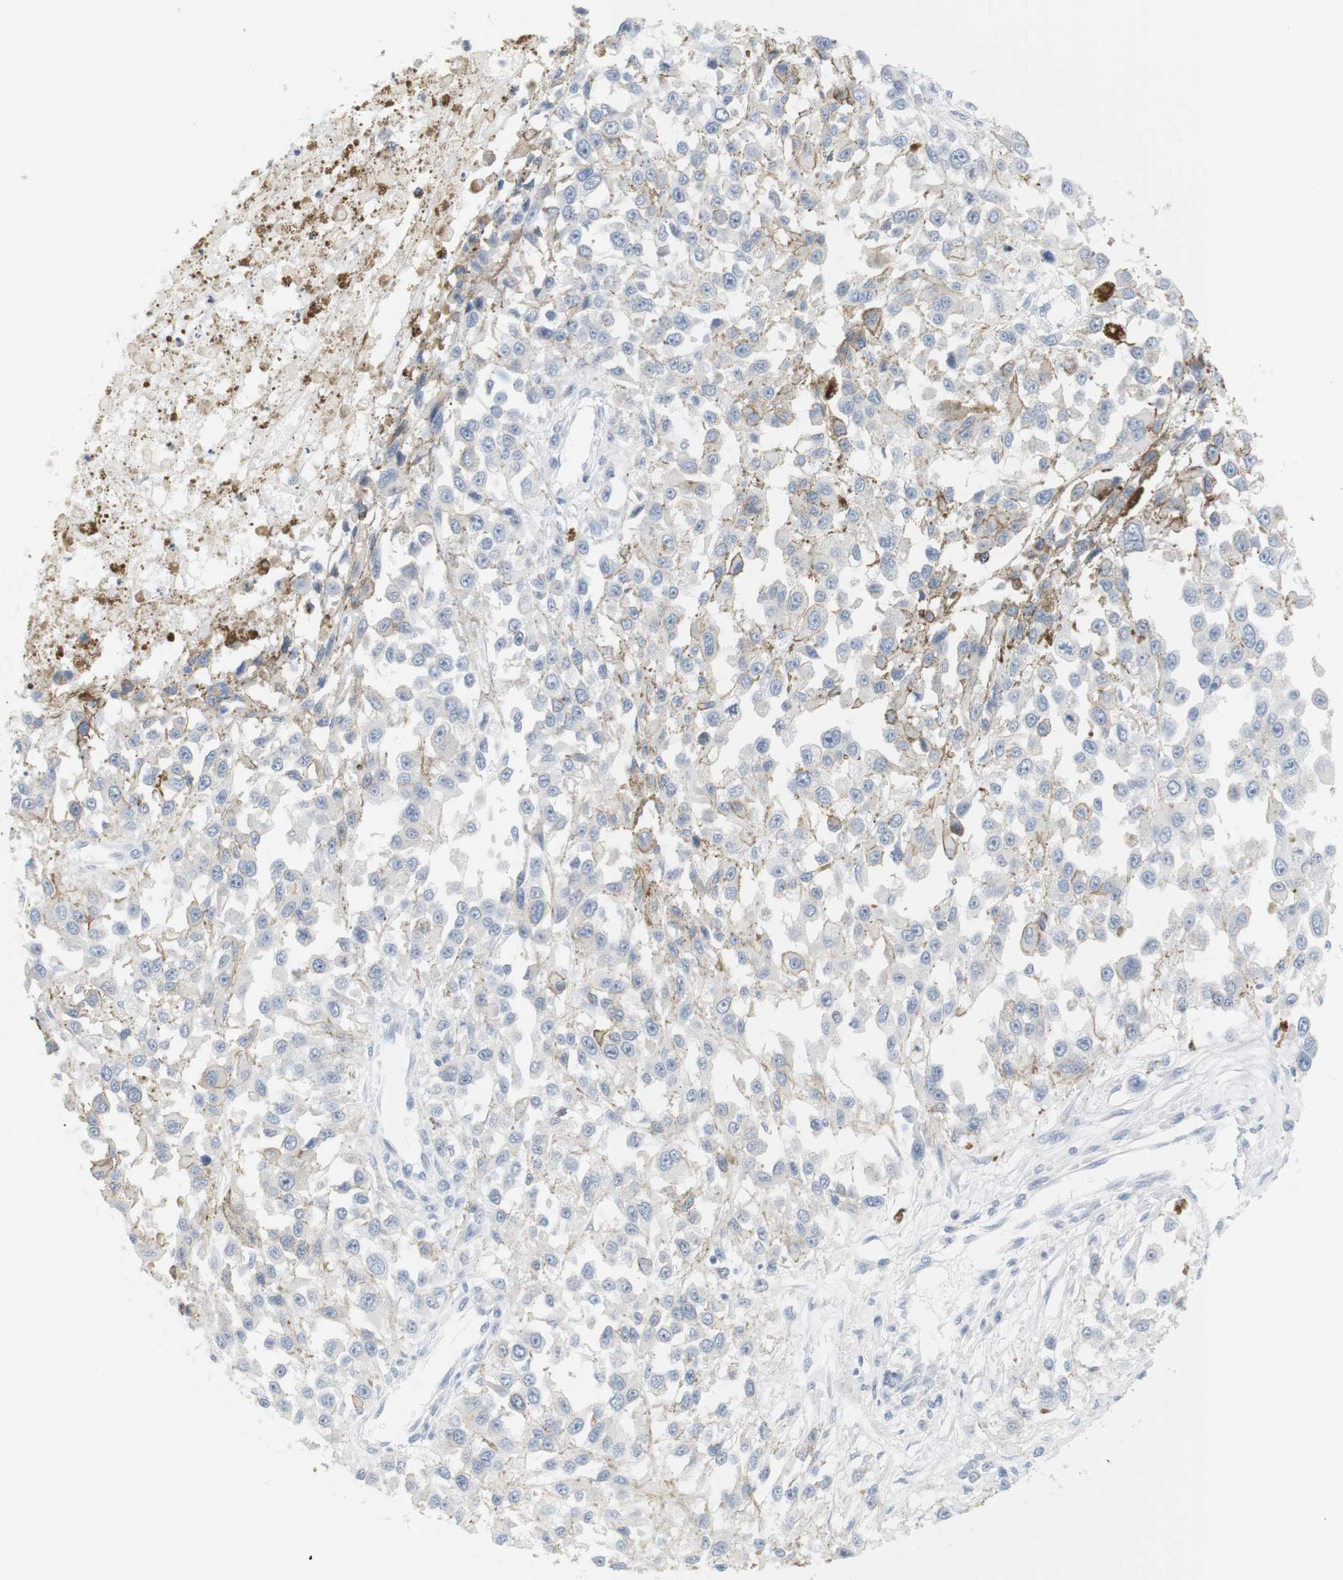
{"staining": {"intensity": "negative", "quantity": "none", "location": "none"}, "tissue": "melanoma", "cell_type": "Tumor cells", "image_type": "cancer", "snomed": [{"axis": "morphology", "description": "Malignant melanoma, Metastatic site"}, {"axis": "topography", "description": "Lymph node"}], "caption": "DAB (3,3'-diaminobenzidine) immunohistochemical staining of human malignant melanoma (metastatic site) shows no significant positivity in tumor cells.", "gene": "OPRM1", "patient": {"sex": "male", "age": 59}}